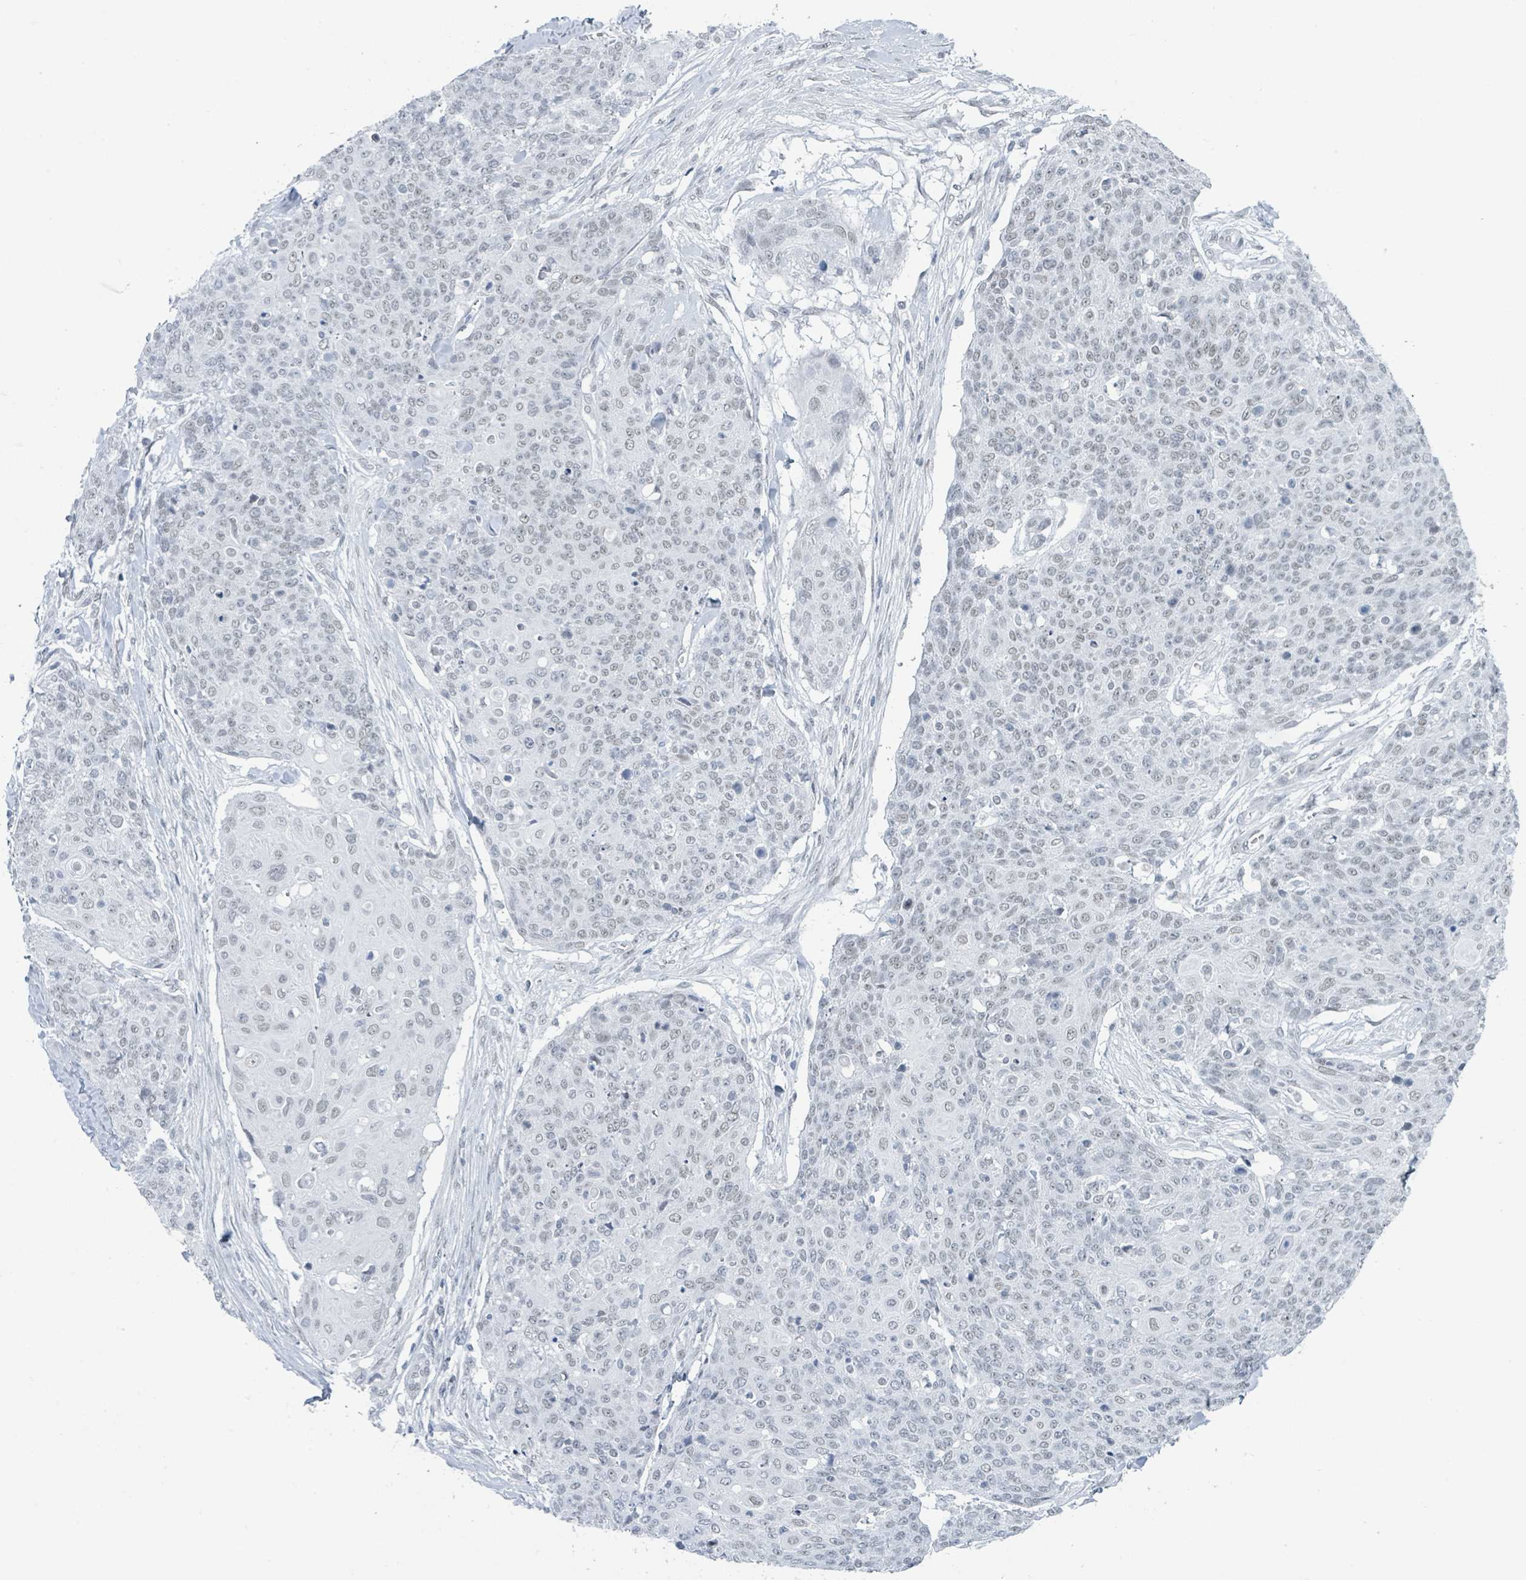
{"staining": {"intensity": "weak", "quantity": "25%-75%", "location": "nuclear"}, "tissue": "skin cancer", "cell_type": "Tumor cells", "image_type": "cancer", "snomed": [{"axis": "morphology", "description": "Squamous cell carcinoma, NOS"}, {"axis": "topography", "description": "Skin"}, {"axis": "topography", "description": "Vulva"}], "caption": "High-magnification brightfield microscopy of skin squamous cell carcinoma stained with DAB (brown) and counterstained with hematoxylin (blue). tumor cells exhibit weak nuclear positivity is seen in approximately25%-75% of cells.", "gene": "EHMT2", "patient": {"sex": "female", "age": 85}}